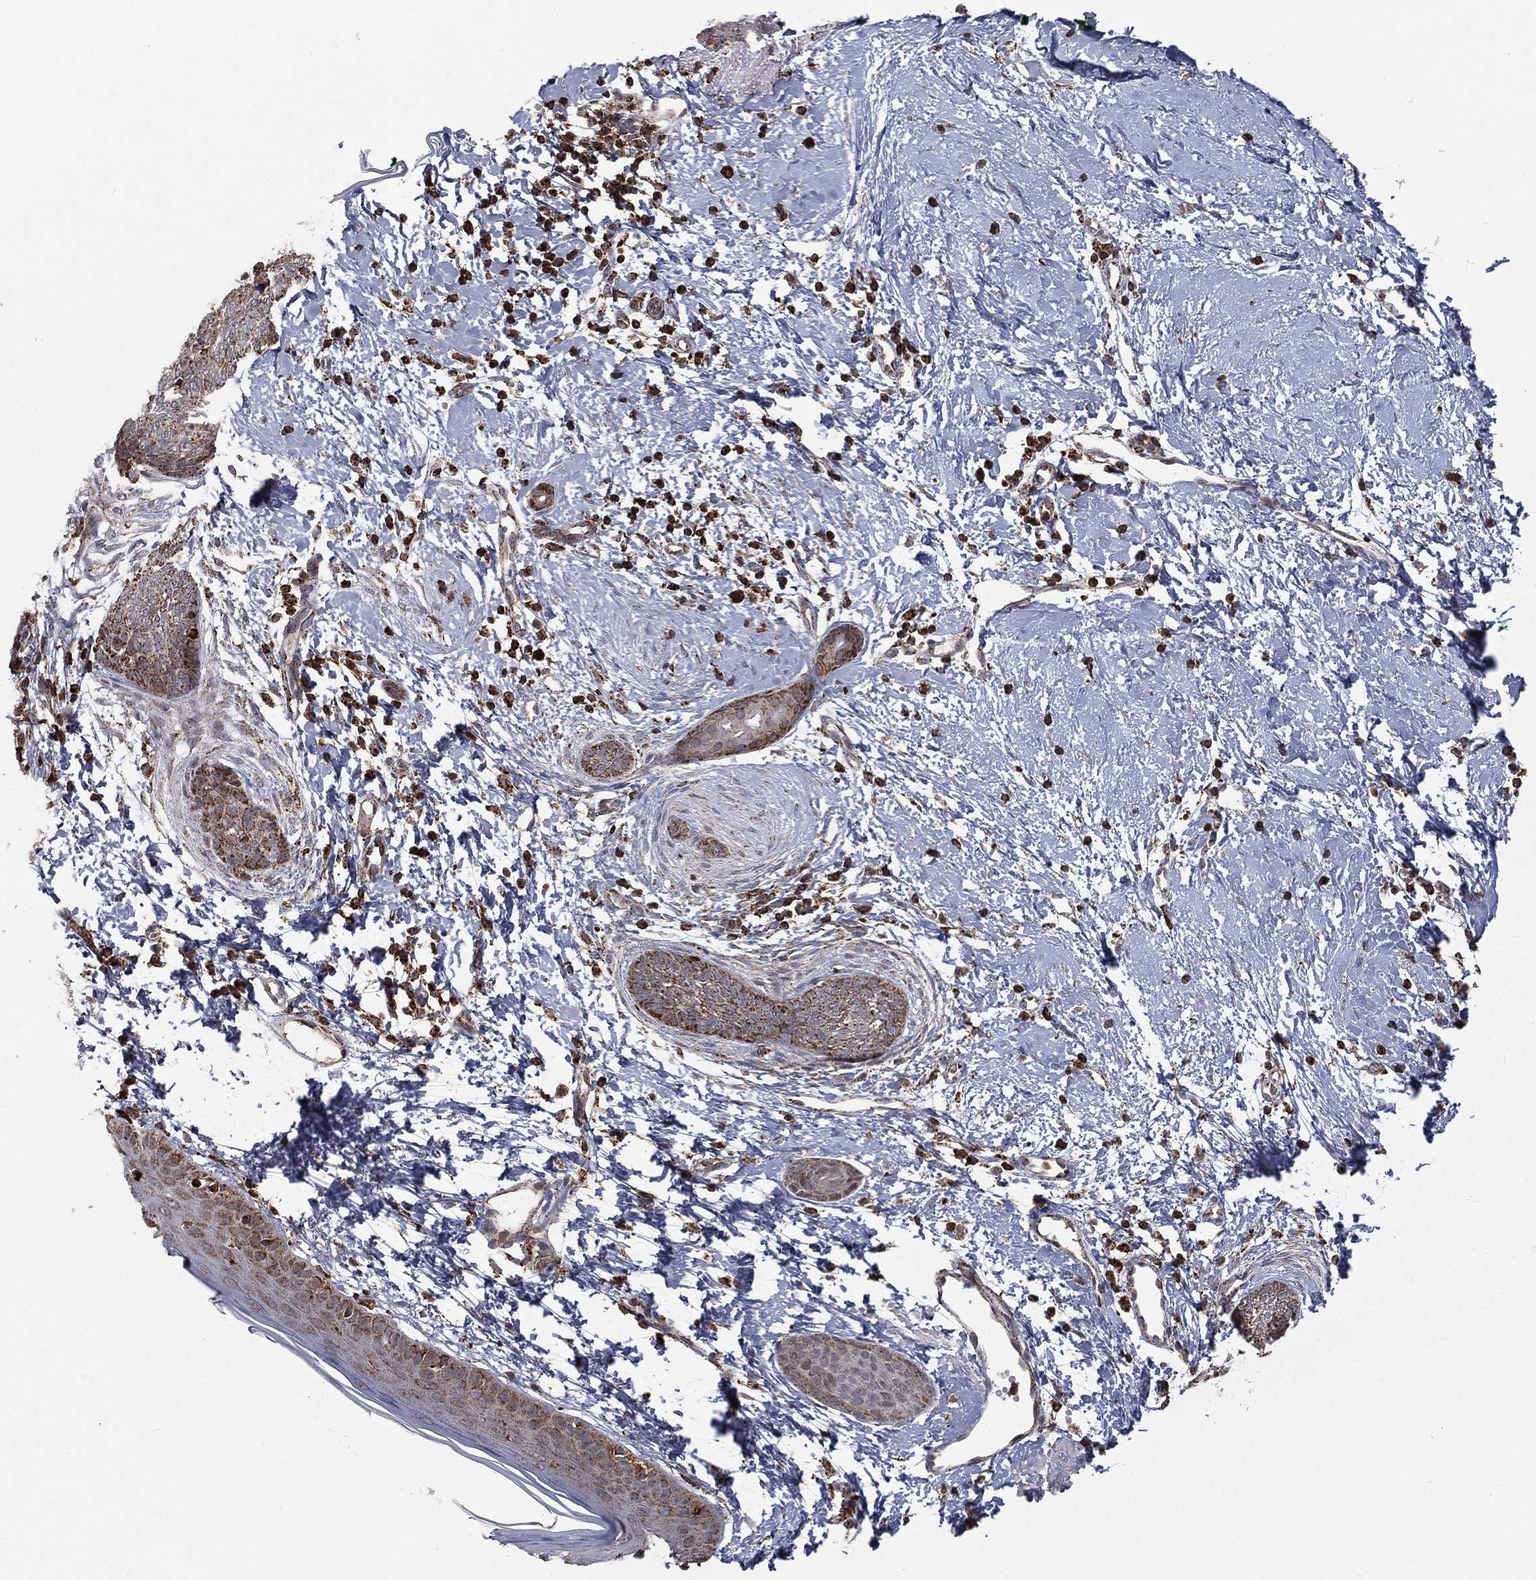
{"staining": {"intensity": "strong", "quantity": "25%-75%", "location": "cytoplasmic/membranous"}, "tissue": "skin cancer", "cell_type": "Tumor cells", "image_type": "cancer", "snomed": [{"axis": "morphology", "description": "Basal cell carcinoma"}, {"axis": "topography", "description": "Skin"}], "caption": "The histopathology image exhibits a brown stain indicating the presence of a protein in the cytoplasmic/membranous of tumor cells in skin cancer.", "gene": "RIN3", "patient": {"sex": "female", "age": 65}}